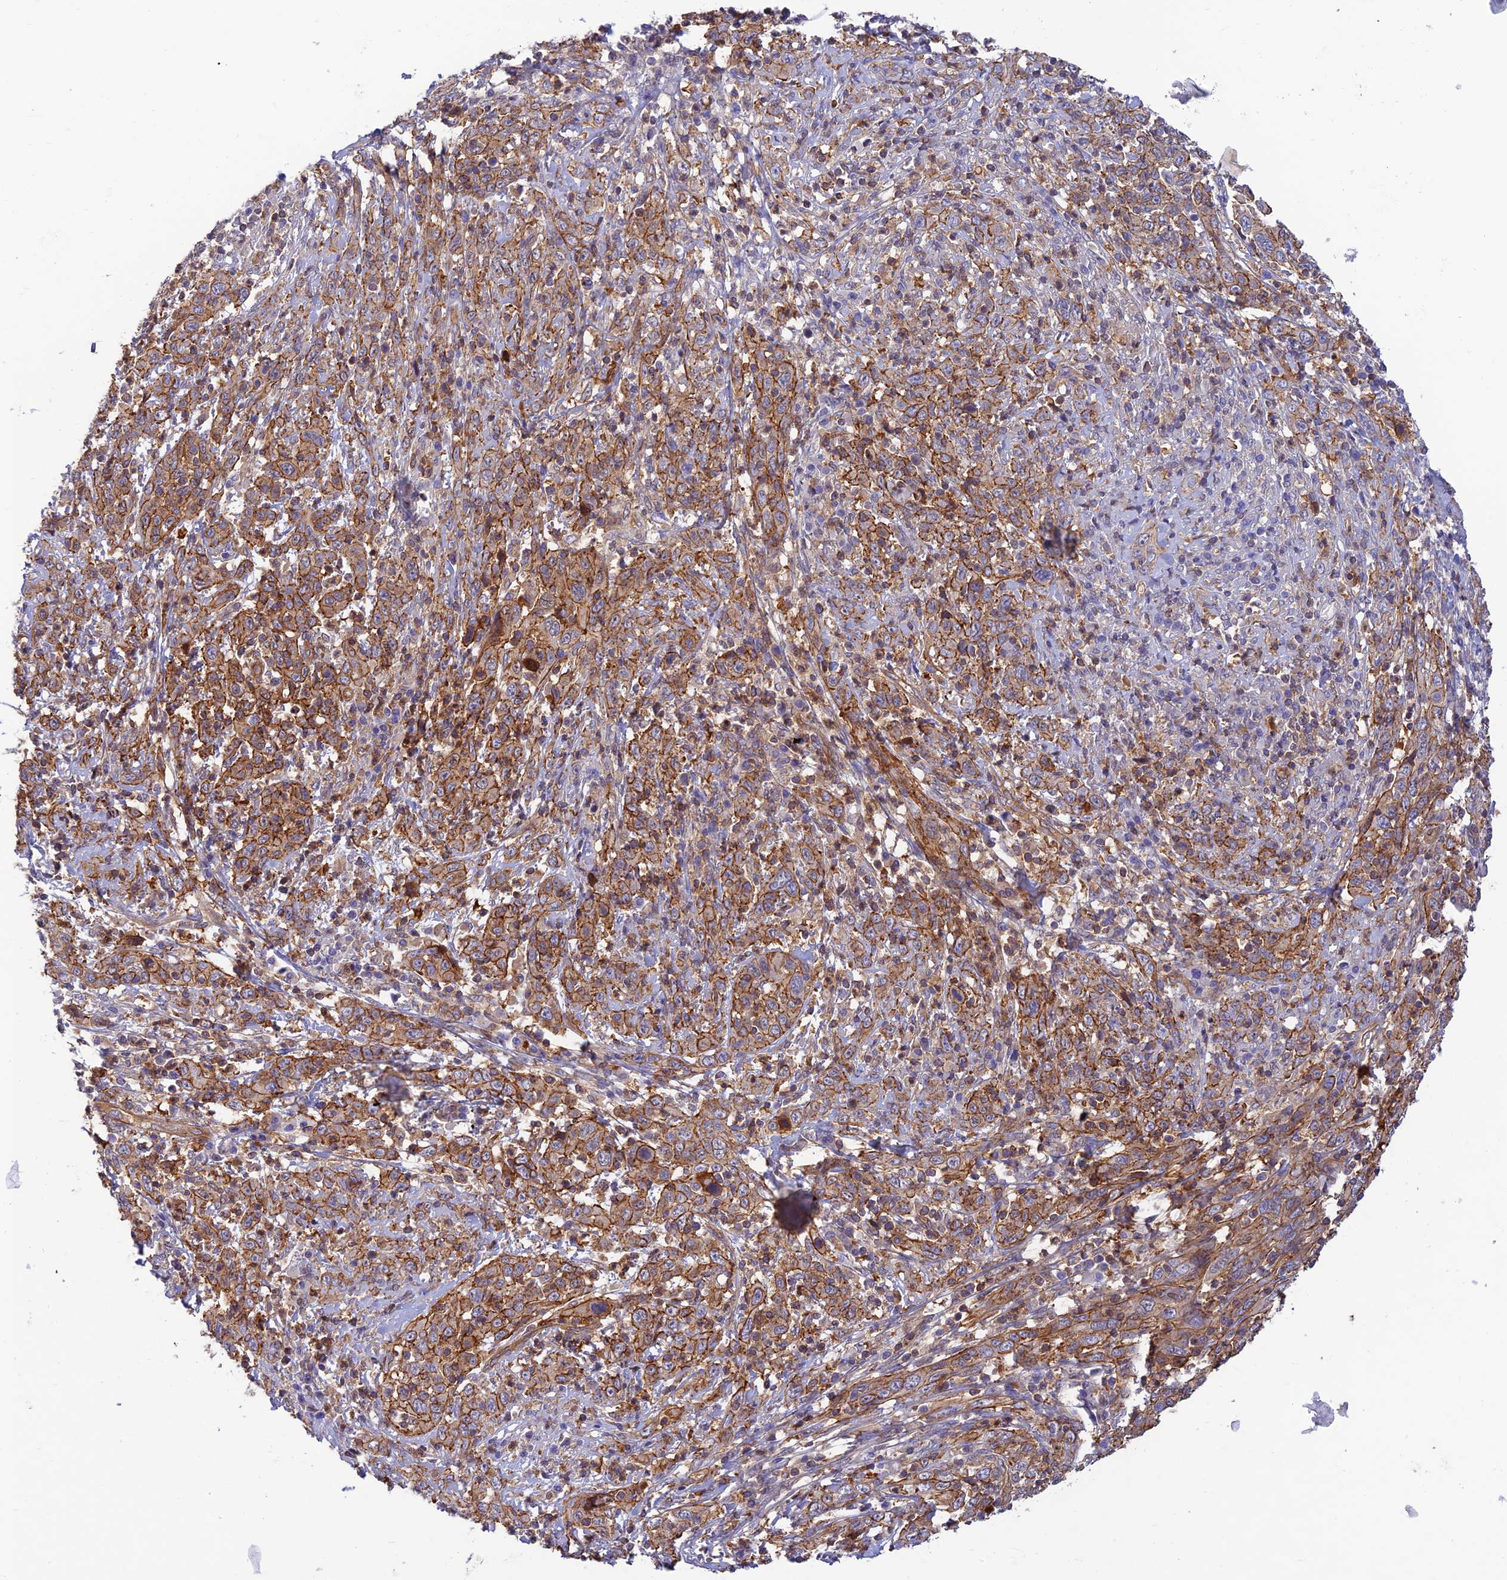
{"staining": {"intensity": "moderate", "quantity": ">75%", "location": "cytoplasmic/membranous"}, "tissue": "cervical cancer", "cell_type": "Tumor cells", "image_type": "cancer", "snomed": [{"axis": "morphology", "description": "Squamous cell carcinoma, NOS"}, {"axis": "topography", "description": "Cervix"}], "caption": "The image reveals immunohistochemical staining of cervical squamous cell carcinoma. There is moderate cytoplasmic/membranous expression is present in about >75% of tumor cells. Nuclei are stained in blue.", "gene": "PPP1R12C", "patient": {"sex": "female", "age": 46}}